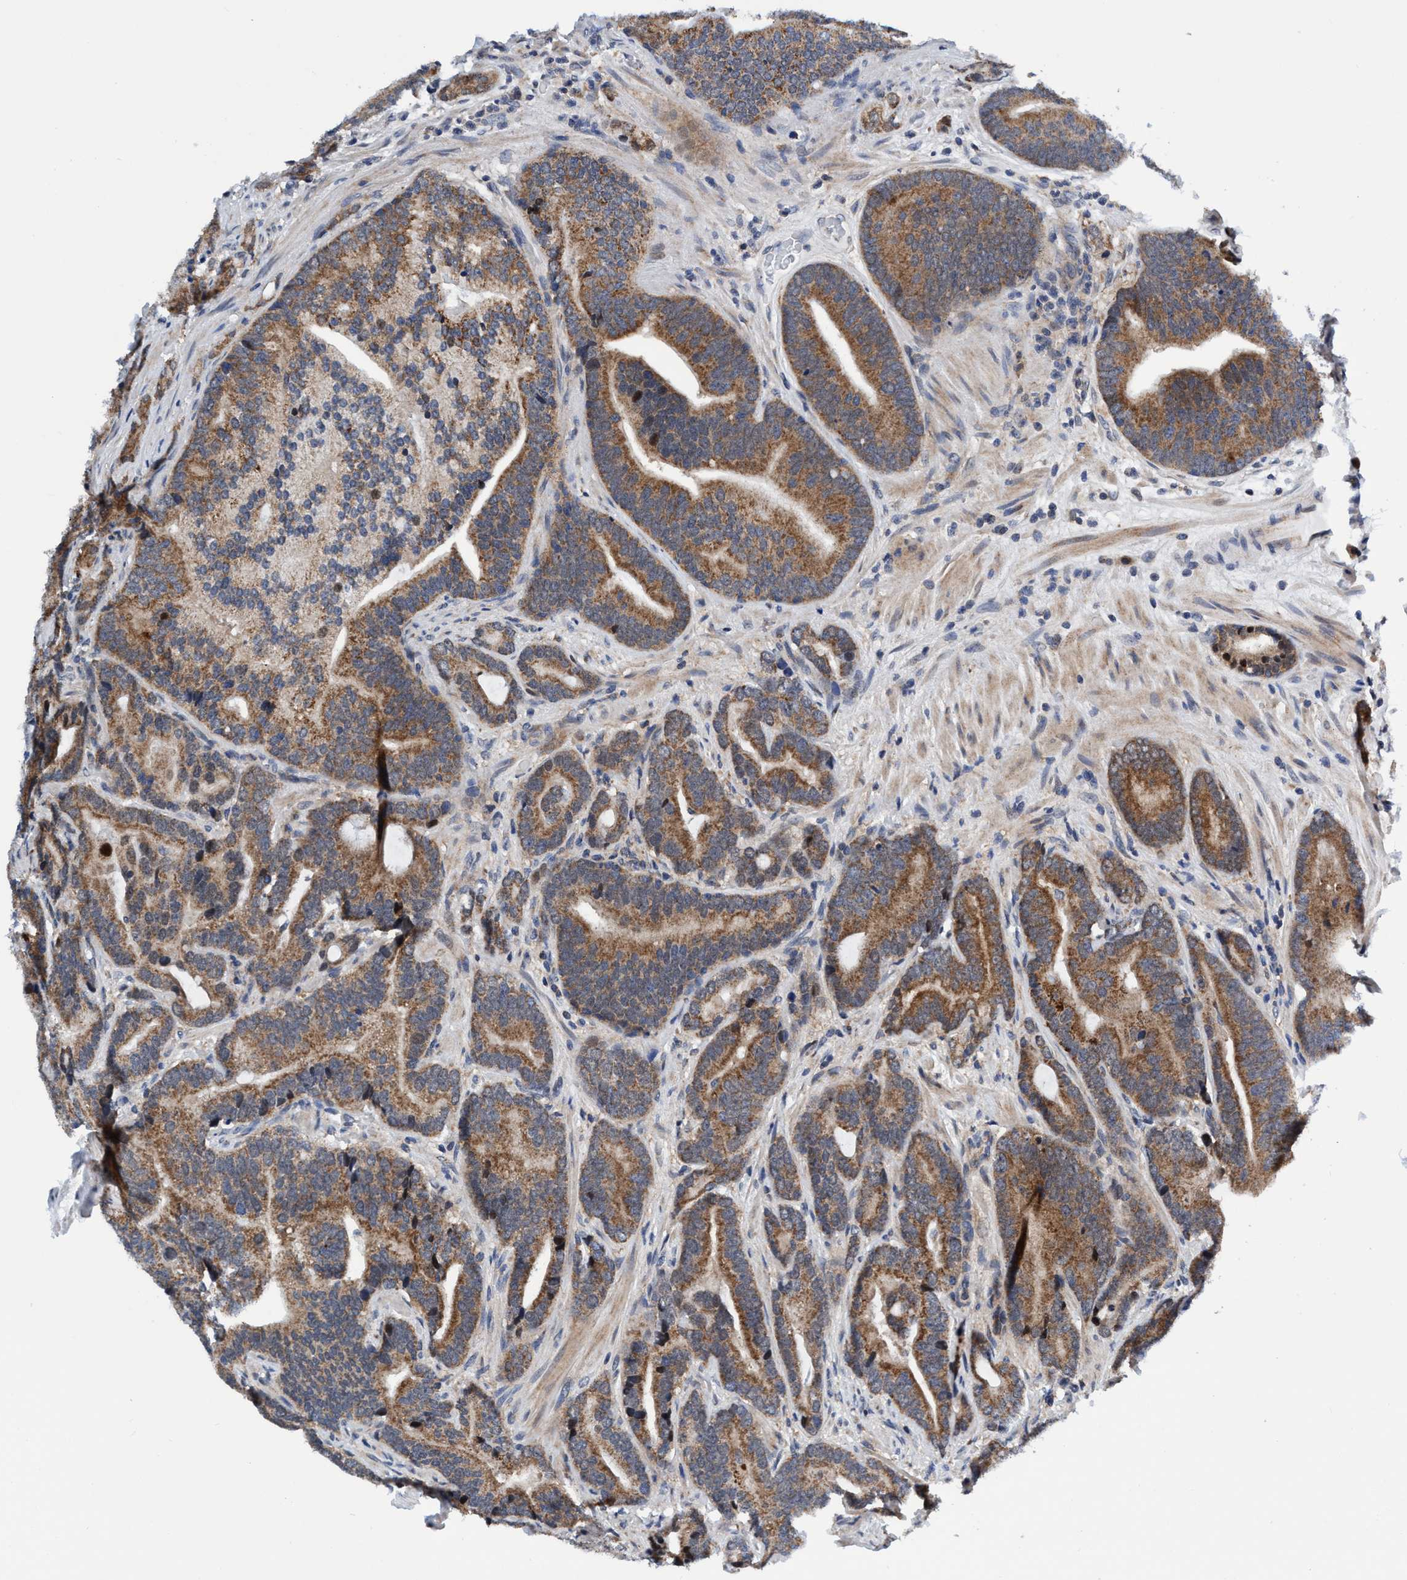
{"staining": {"intensity": "moderate", "quantity": ">75%", "location": "cytoplasmic/membranous"}, "tissue": "prostate cancer", "cell_type": "Tumor cells", "image_type": "cancer", "snomed": [{"axis": "morphology", "description": "Adenocarcinoma, High grade"}, {"axis": "topography", "description": "Prostate"}], "caption": "The image shows staining of prostate cancer, revealing moderate cytoplasmic/membranous protein positivity (brown color) within tumor cells.", "gene": "AGAP2", "patient": {"sex": "male", "age": 55}}